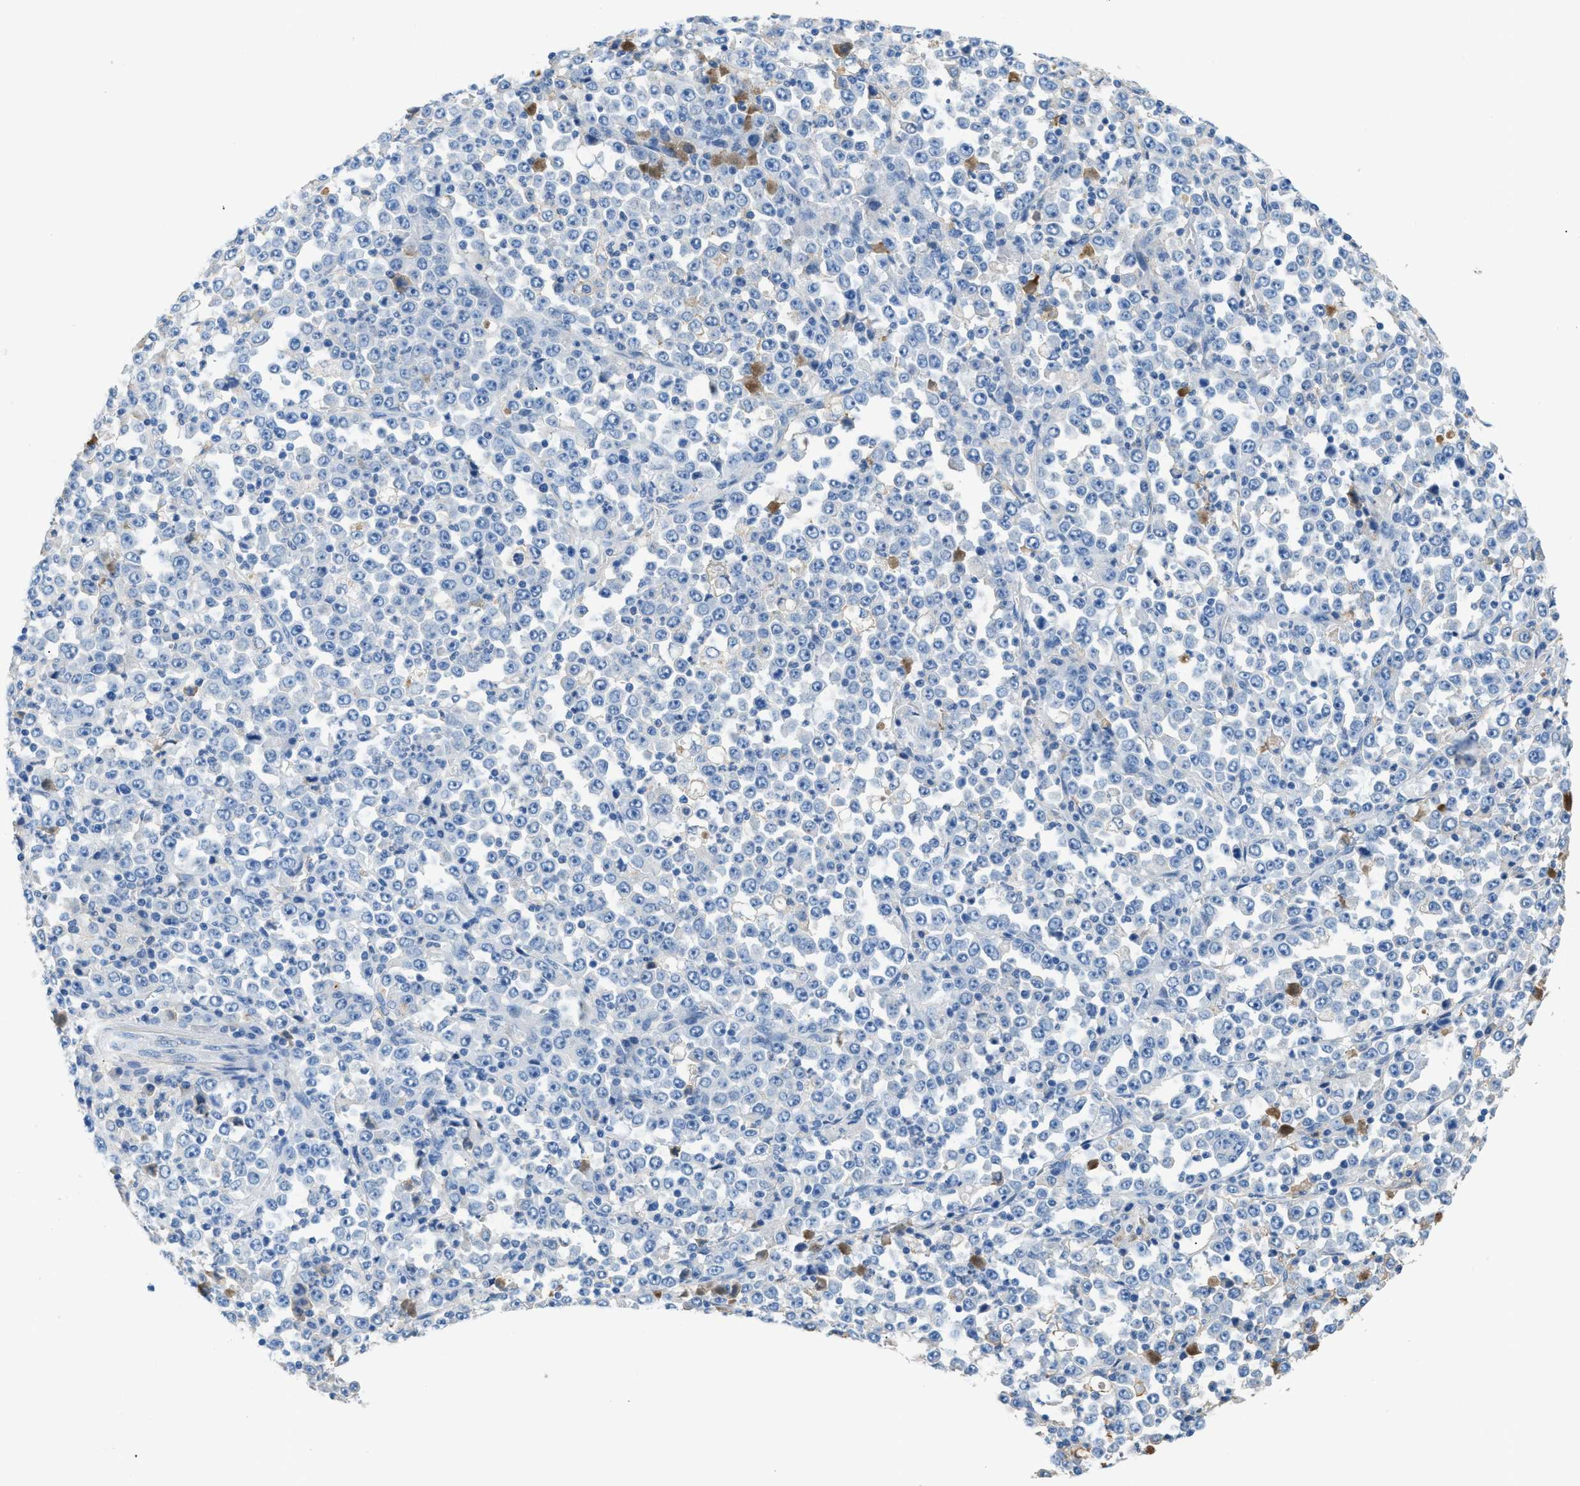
{"staining": {"intensity": "negative", "quantity": "none", "location": "none"}, "tissue": "stomach cancer", "cell_type": "Tumor cells", "image_type": "cancer", "snomed": [{"axis": "morphology", "description": "Normal tissue, NOS"}, {"axis": "morphology", "description": "Adenocarcinoma, NOS"}, {"axis": "topography", "description": "Stomach, upper"}, {"axis": "topography", "description": "Stomach"}], "caption": "The IHC micrograph has no significant positivity in tumor cells of adenocarcinoma (stomach) tissue. (Brightfield microscopy of DAB IHC at high magnification).", "gene": "CFI", "patient": {"sex": "male", "age": 59}}